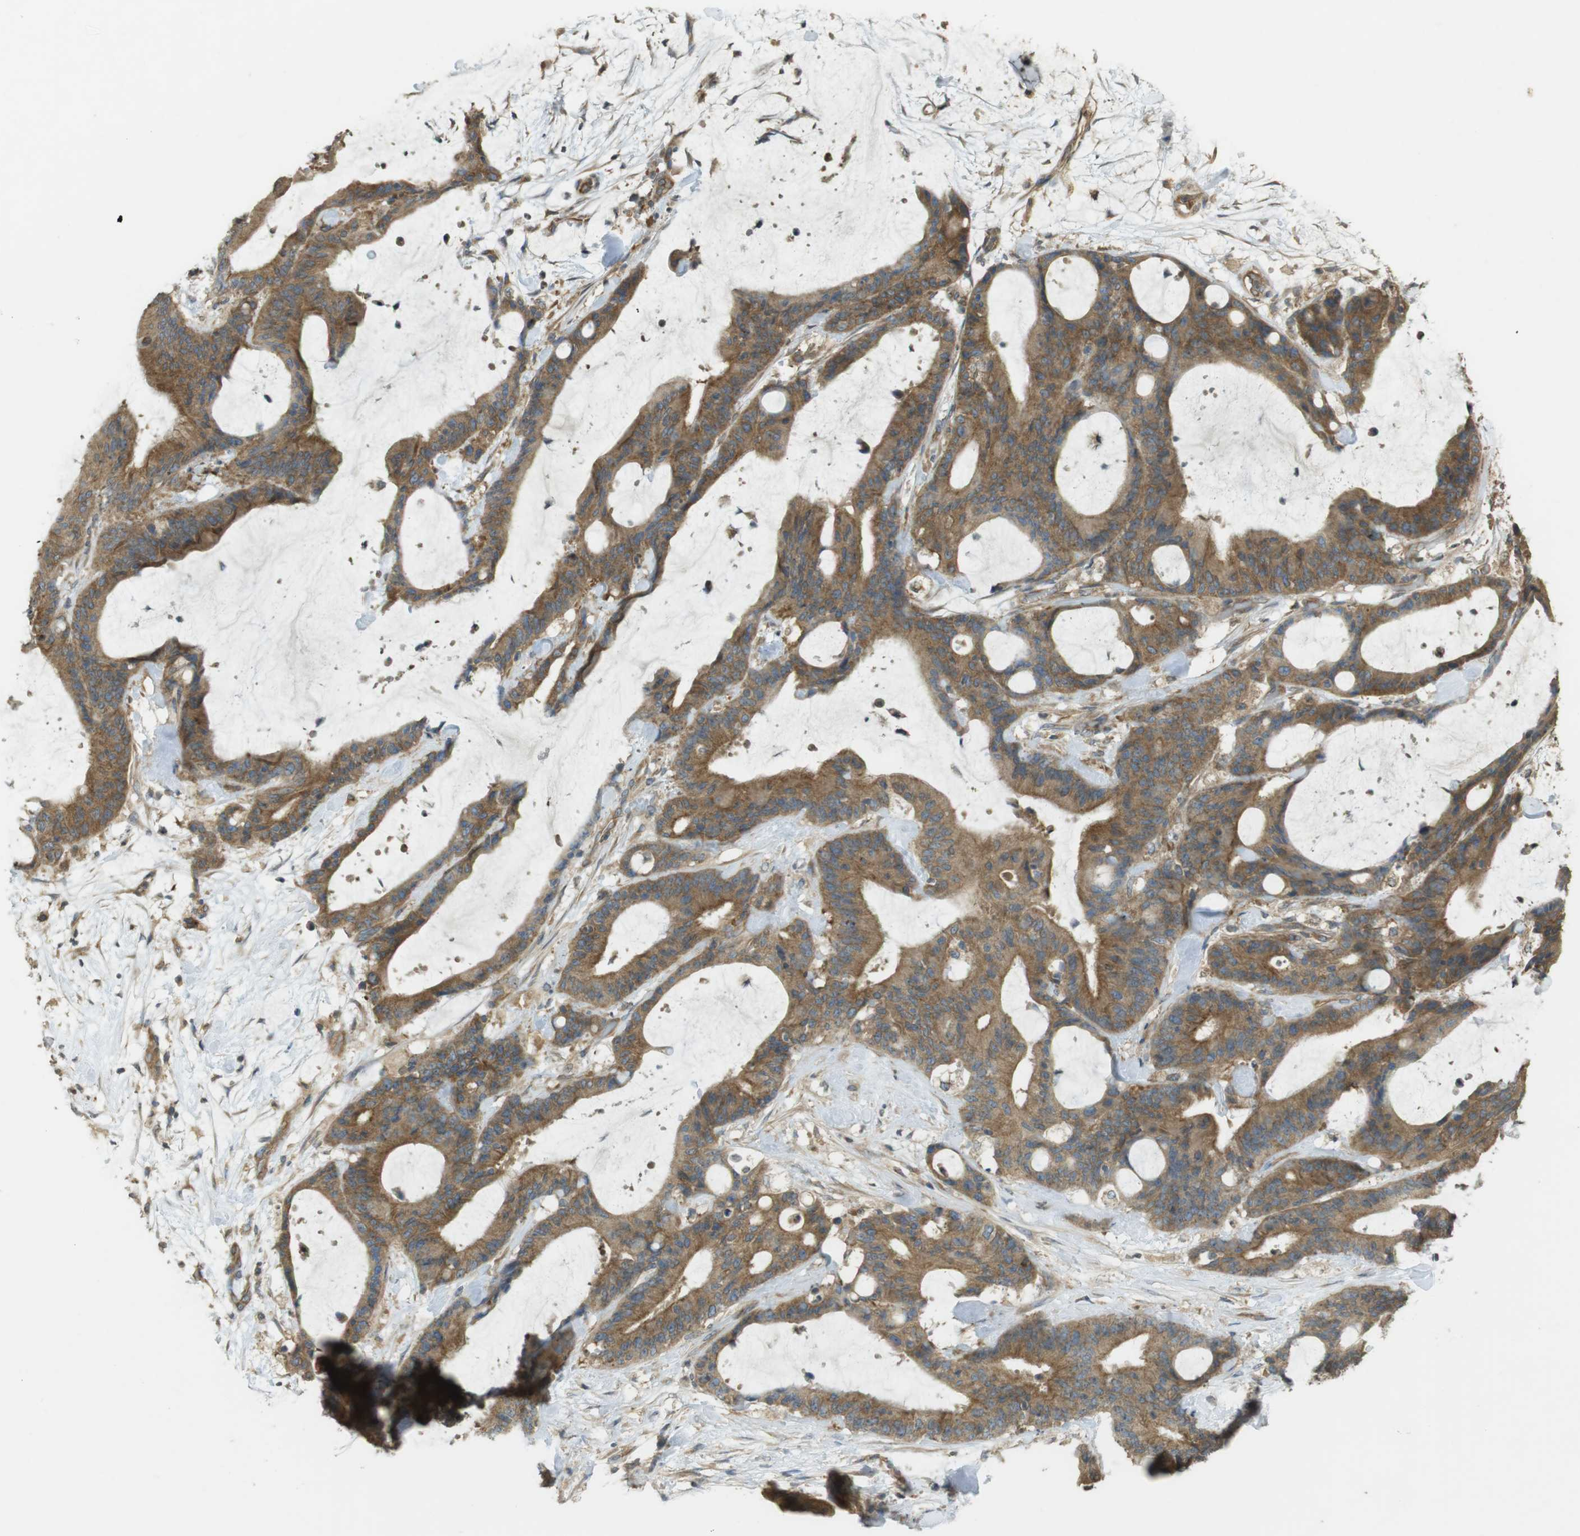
{"staining": {"intensity": "moderate", "quantity": ">75%", "location": "cytoplasmic/membranous"}, "tissue": "liver cancer", "cell_type": "Tumor cells", "image_type": "cancer", "snomed": [{"axis": "morphology", "description": "Cholangiocarcinoma"}, {"axis": "topography", "description": "Liver"}], "caption": "Liver cholangiocarcinoma was stained to show a protein in brown. There is medium levels of moderate cytoplasmic/membranous staining in approximately >75% of tumor cells. (Stains: DAB in brown, nuclei in blue, Microscopy: brightfield microscopy at high magnification).", "gene": "KIF5B", "patient": {"sex": "female", "age": 73}}